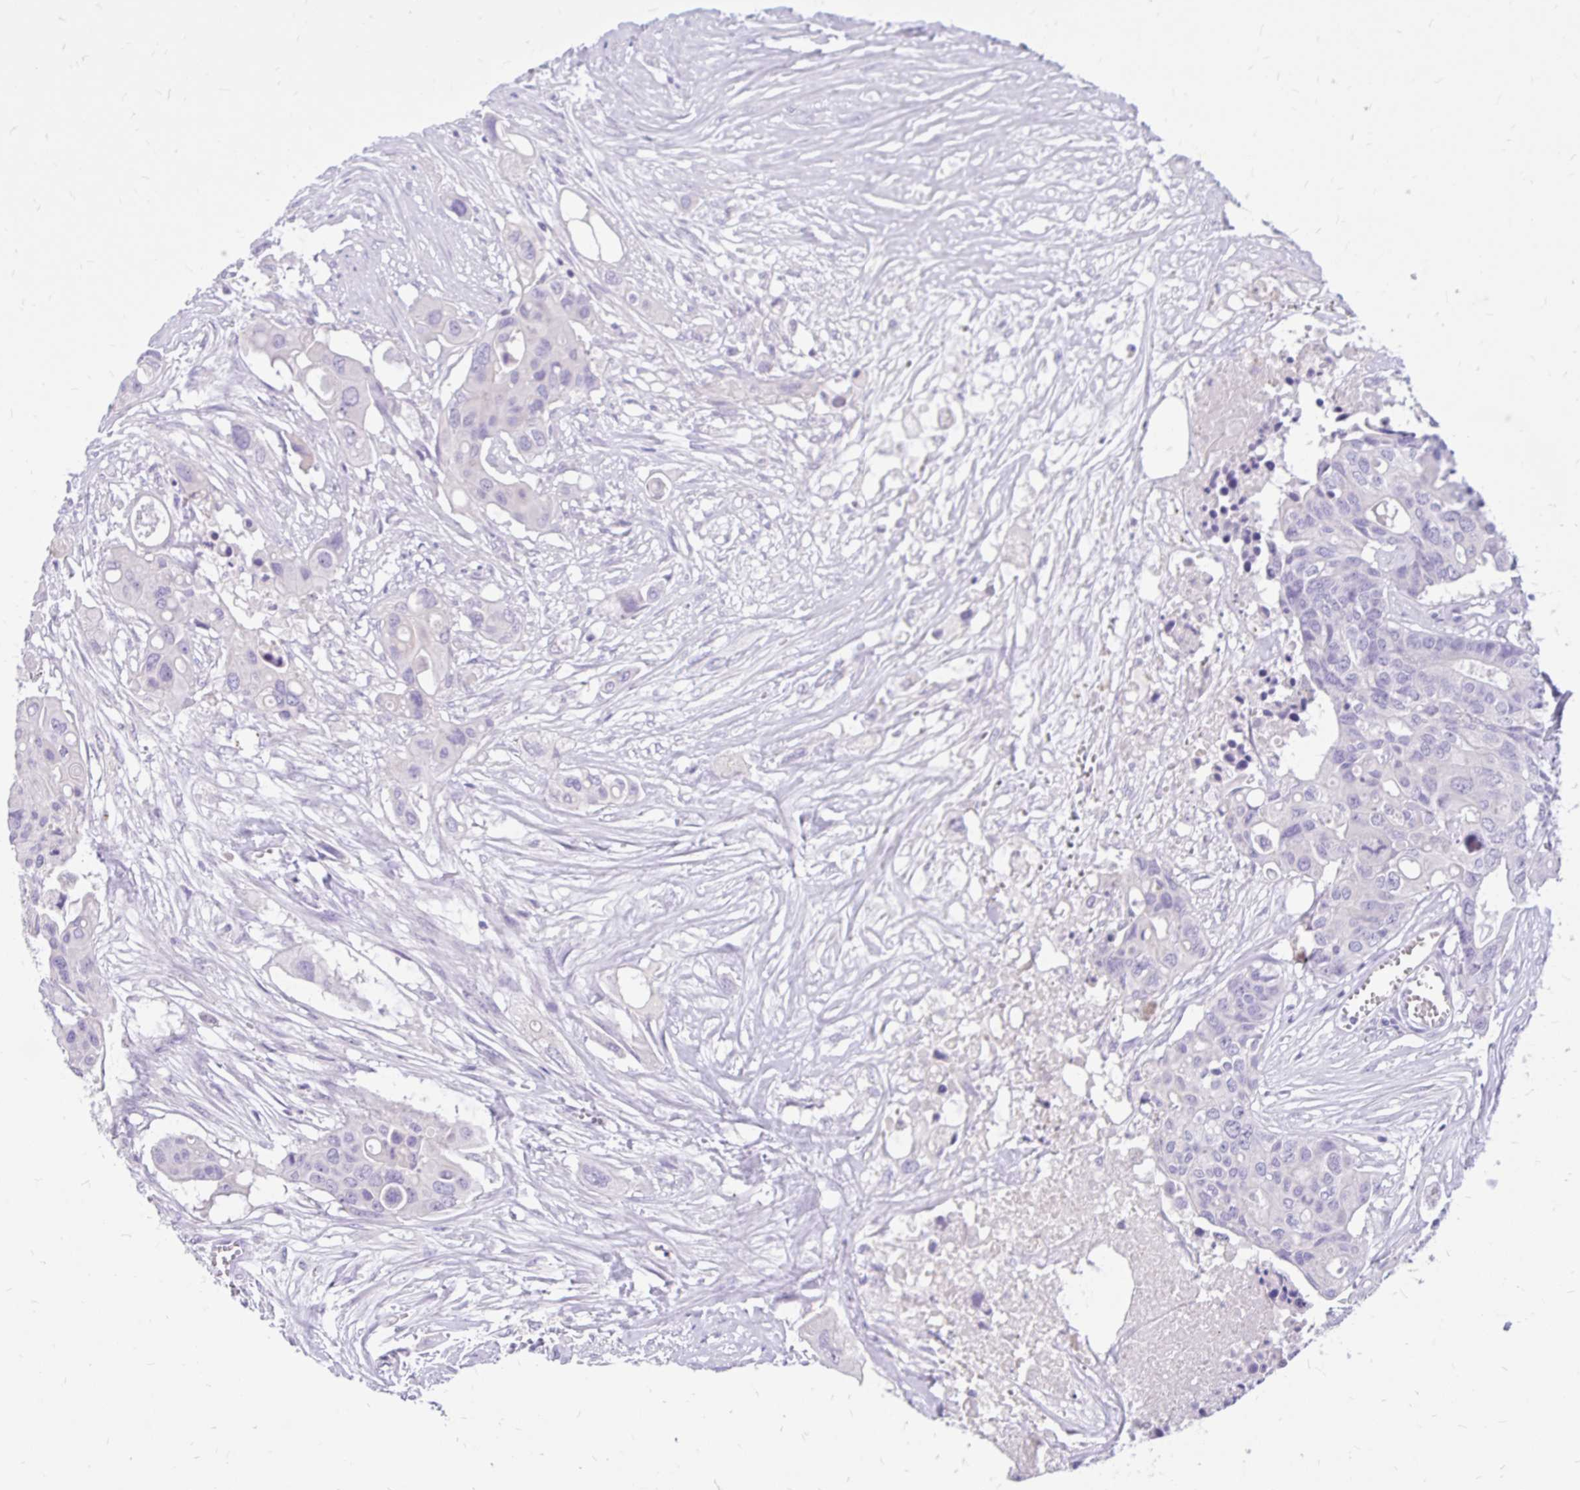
{"staining": {"intensity": "negative", "quantity": "none", "location": "none"}, "tissue": "colorectal cancer", "cell_type": "Tumor cells", "image_type": "cancer", "snomed": [{"axis": "morphology", "description": "Adenocarcinoma, NOS"}, {"axis": "topography", "description": "Colon"}], "caption": "Human colorectal cancer stained for a protein using immunohistochemistry (IHC) demonstrates no positivity in tumor cells.", "gene": "MAP1LC3A", "patient": {"sex": "male", "age": 77}}